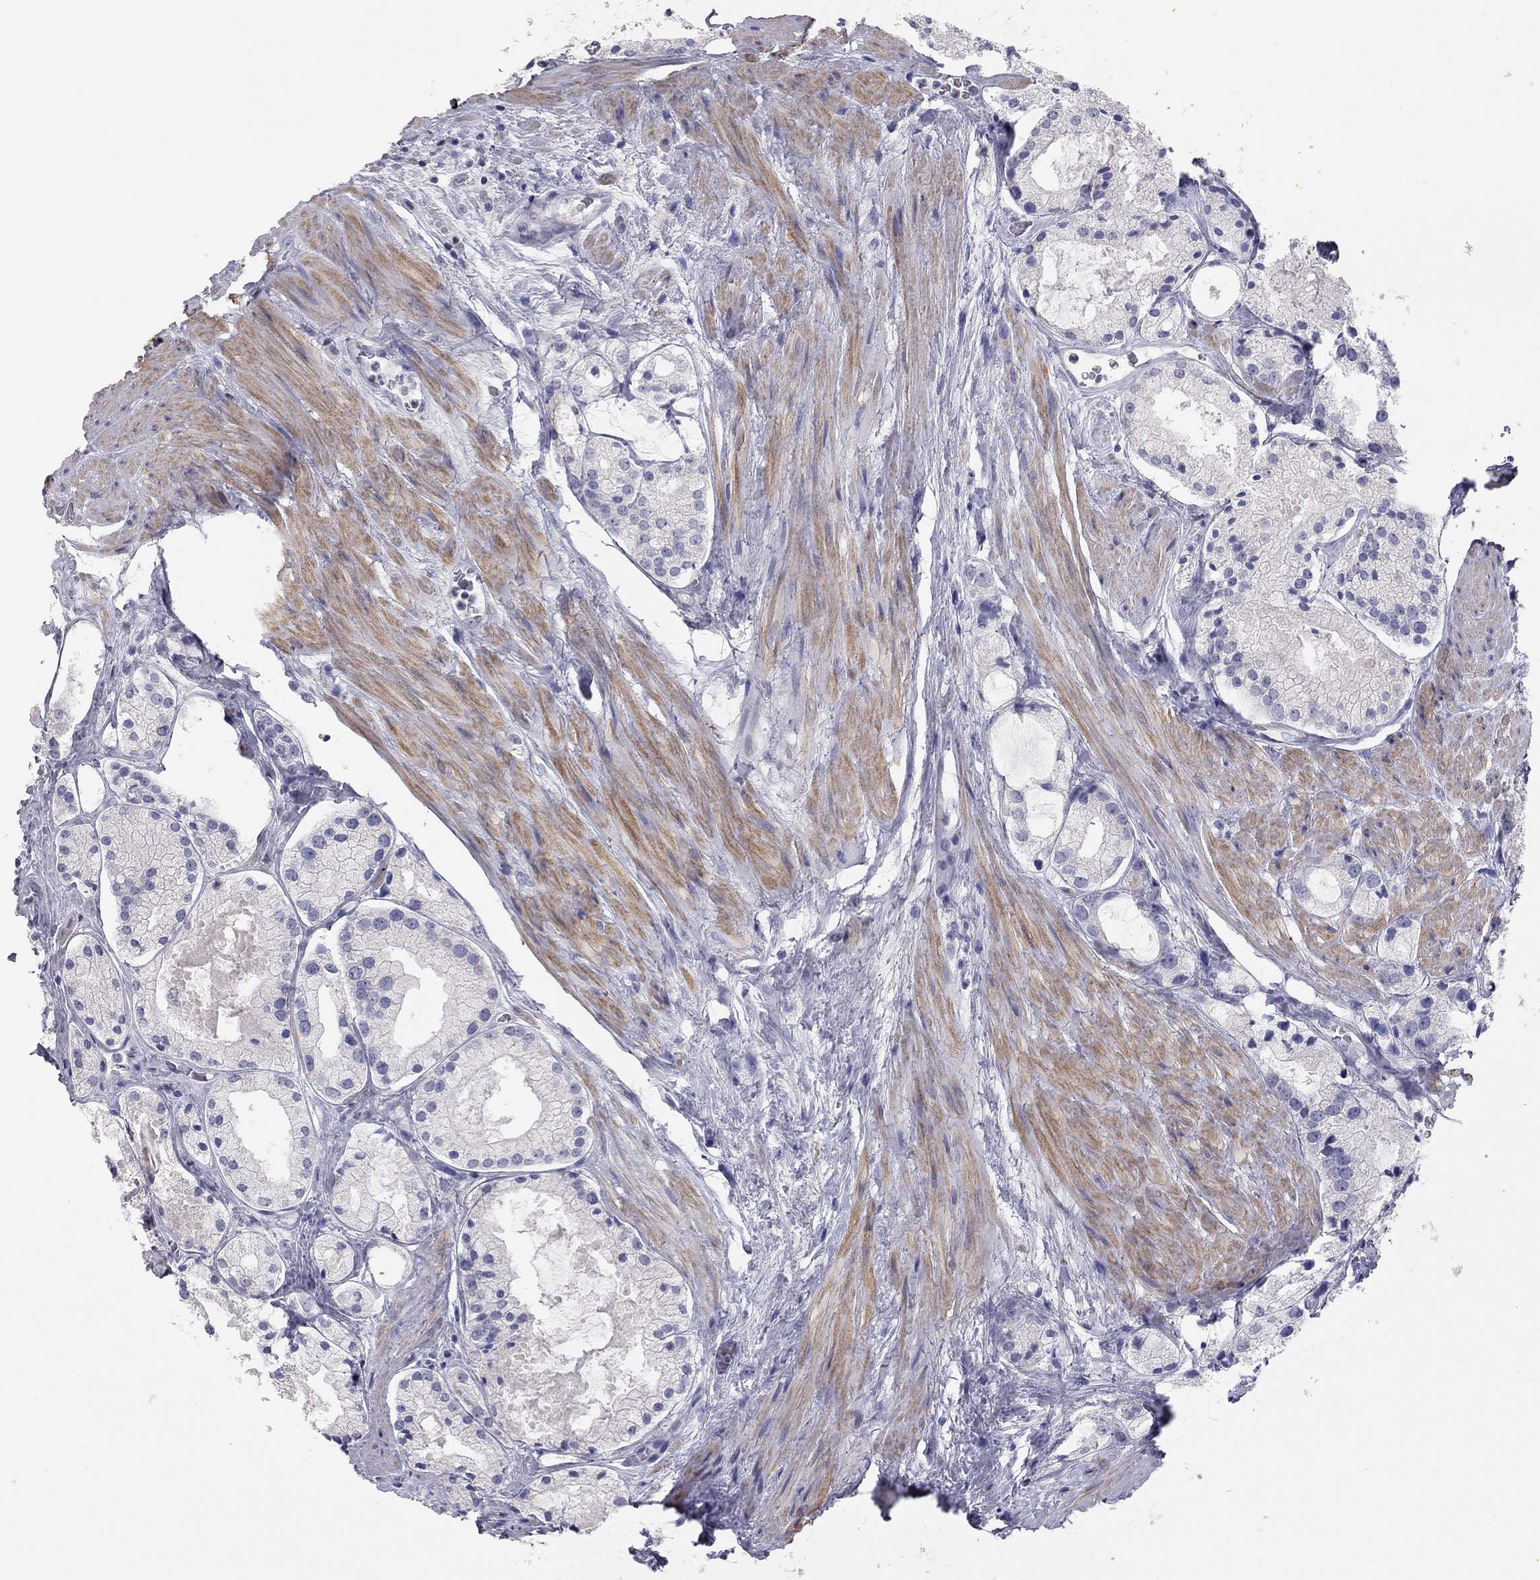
{"staining": {"intensity": "negative", "quantity": "none", "location": "none"}, "tissue": "prostate cancer", "cell_type": "Tumor cells", "image_type": "cancer", "snomed": [{"axis": "morphology", "description": "Adenocarcinoma, NOS"}, {"axis": "morphology", "description": "Adenocarcinoma, High grade"}, {"axis": "topography", "description": "Prostate"}], "caption": "An image of human adenocarcinoma (prostate) is negative for staining in tumor cells.", "gene": "ADCYAP1", "patient": {"sex": "male", "age": 64}}